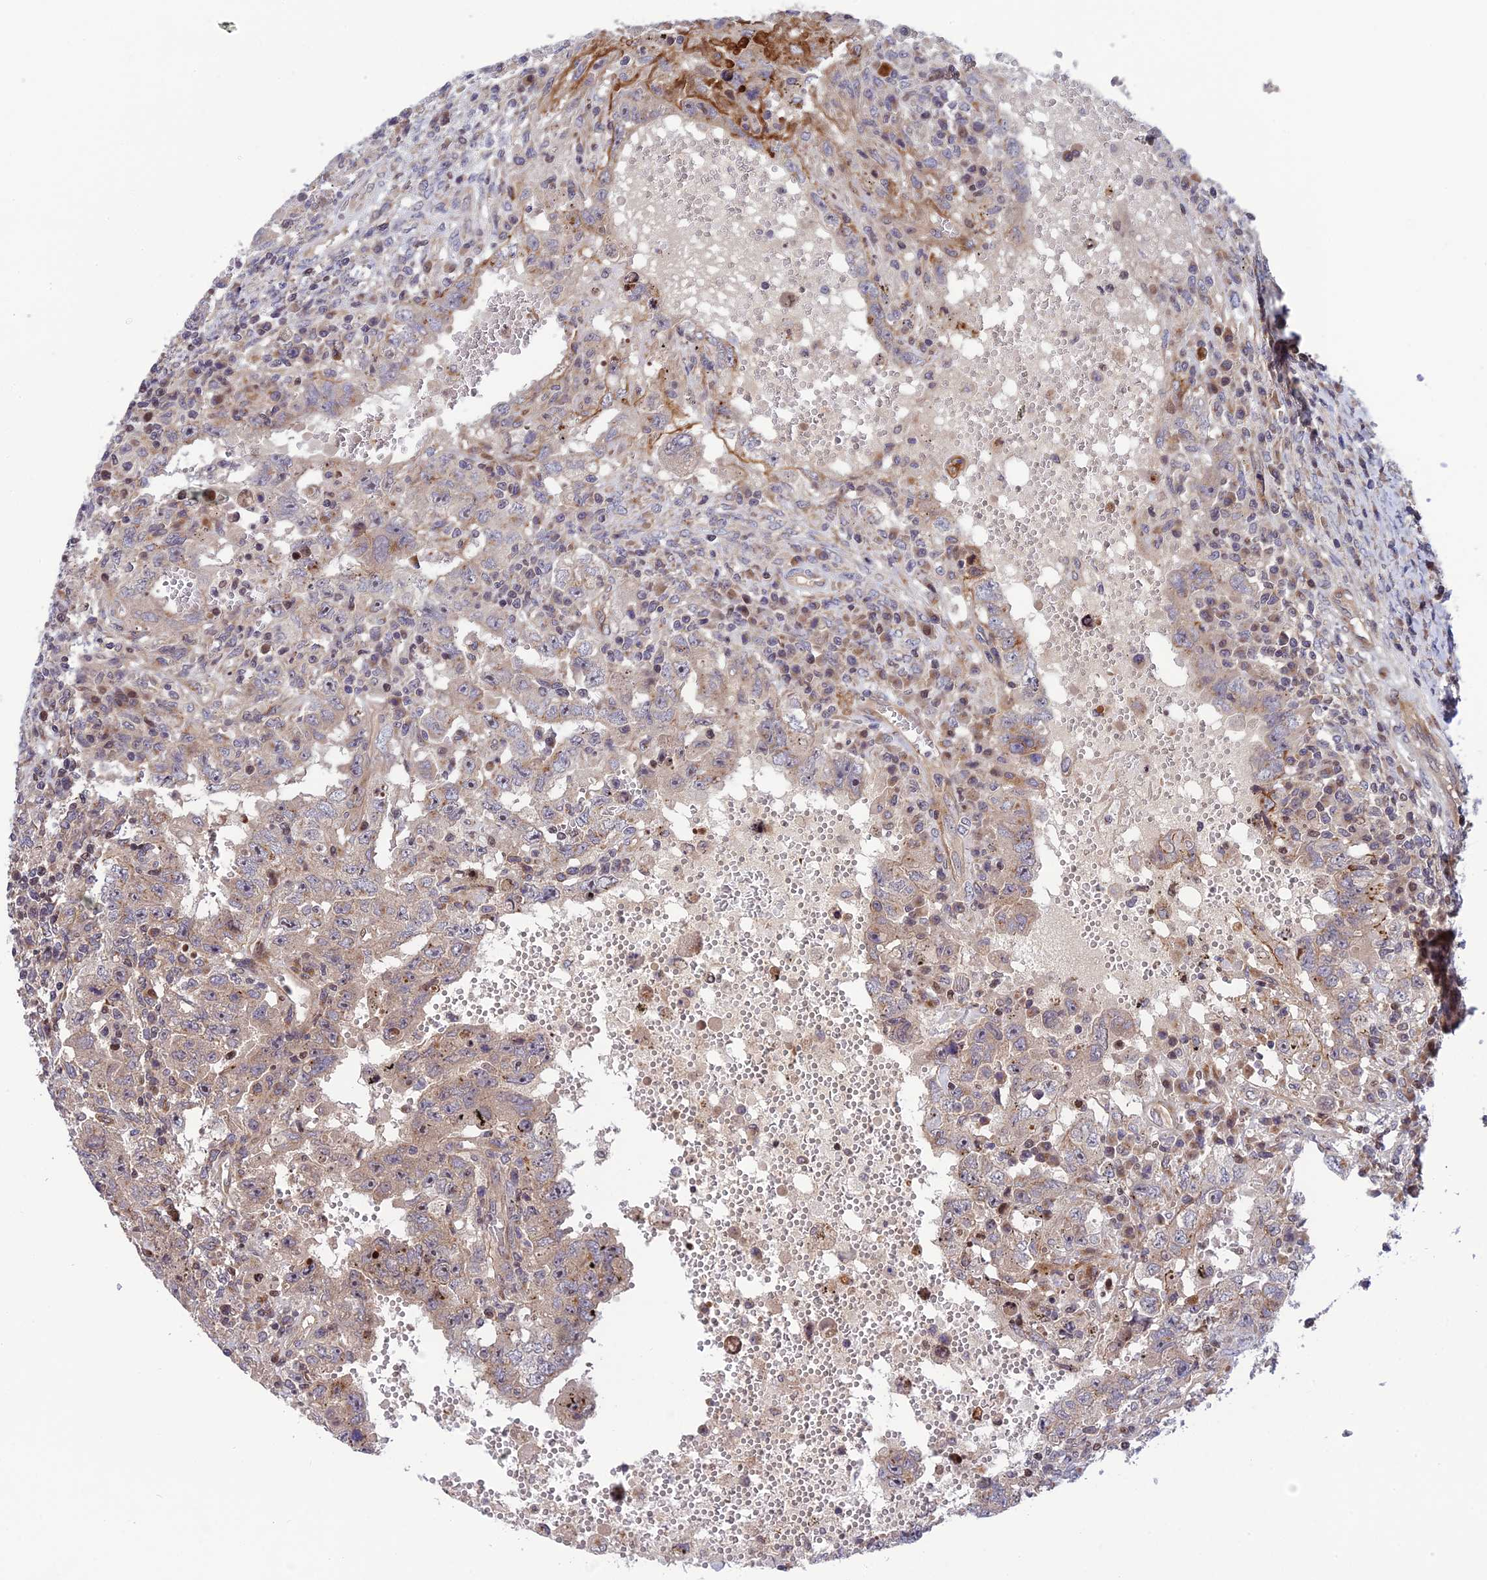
{"staining": {"intensity": "weak", "quantity": "<25%", "location": "cytoplasmic/membranous"}, "tissue": "testis cancer", "cell_type": "Tumor cells", "image_type": "cancer", "snomed": [{"axis": "morphology", "description": "Carcinoma, Embryonal, NOS"}, {"axis": "topography", "description": "Testis"}], "caption": "The micrograph shows no staining of tumor cells in embryonal carcinoma (testis). The staining is performed using DAB brown chromogen with nuclei counter-stained in using hematoxylin.", "gene": "SMIM7", "patient": {"sex": "male", "age": 26}}